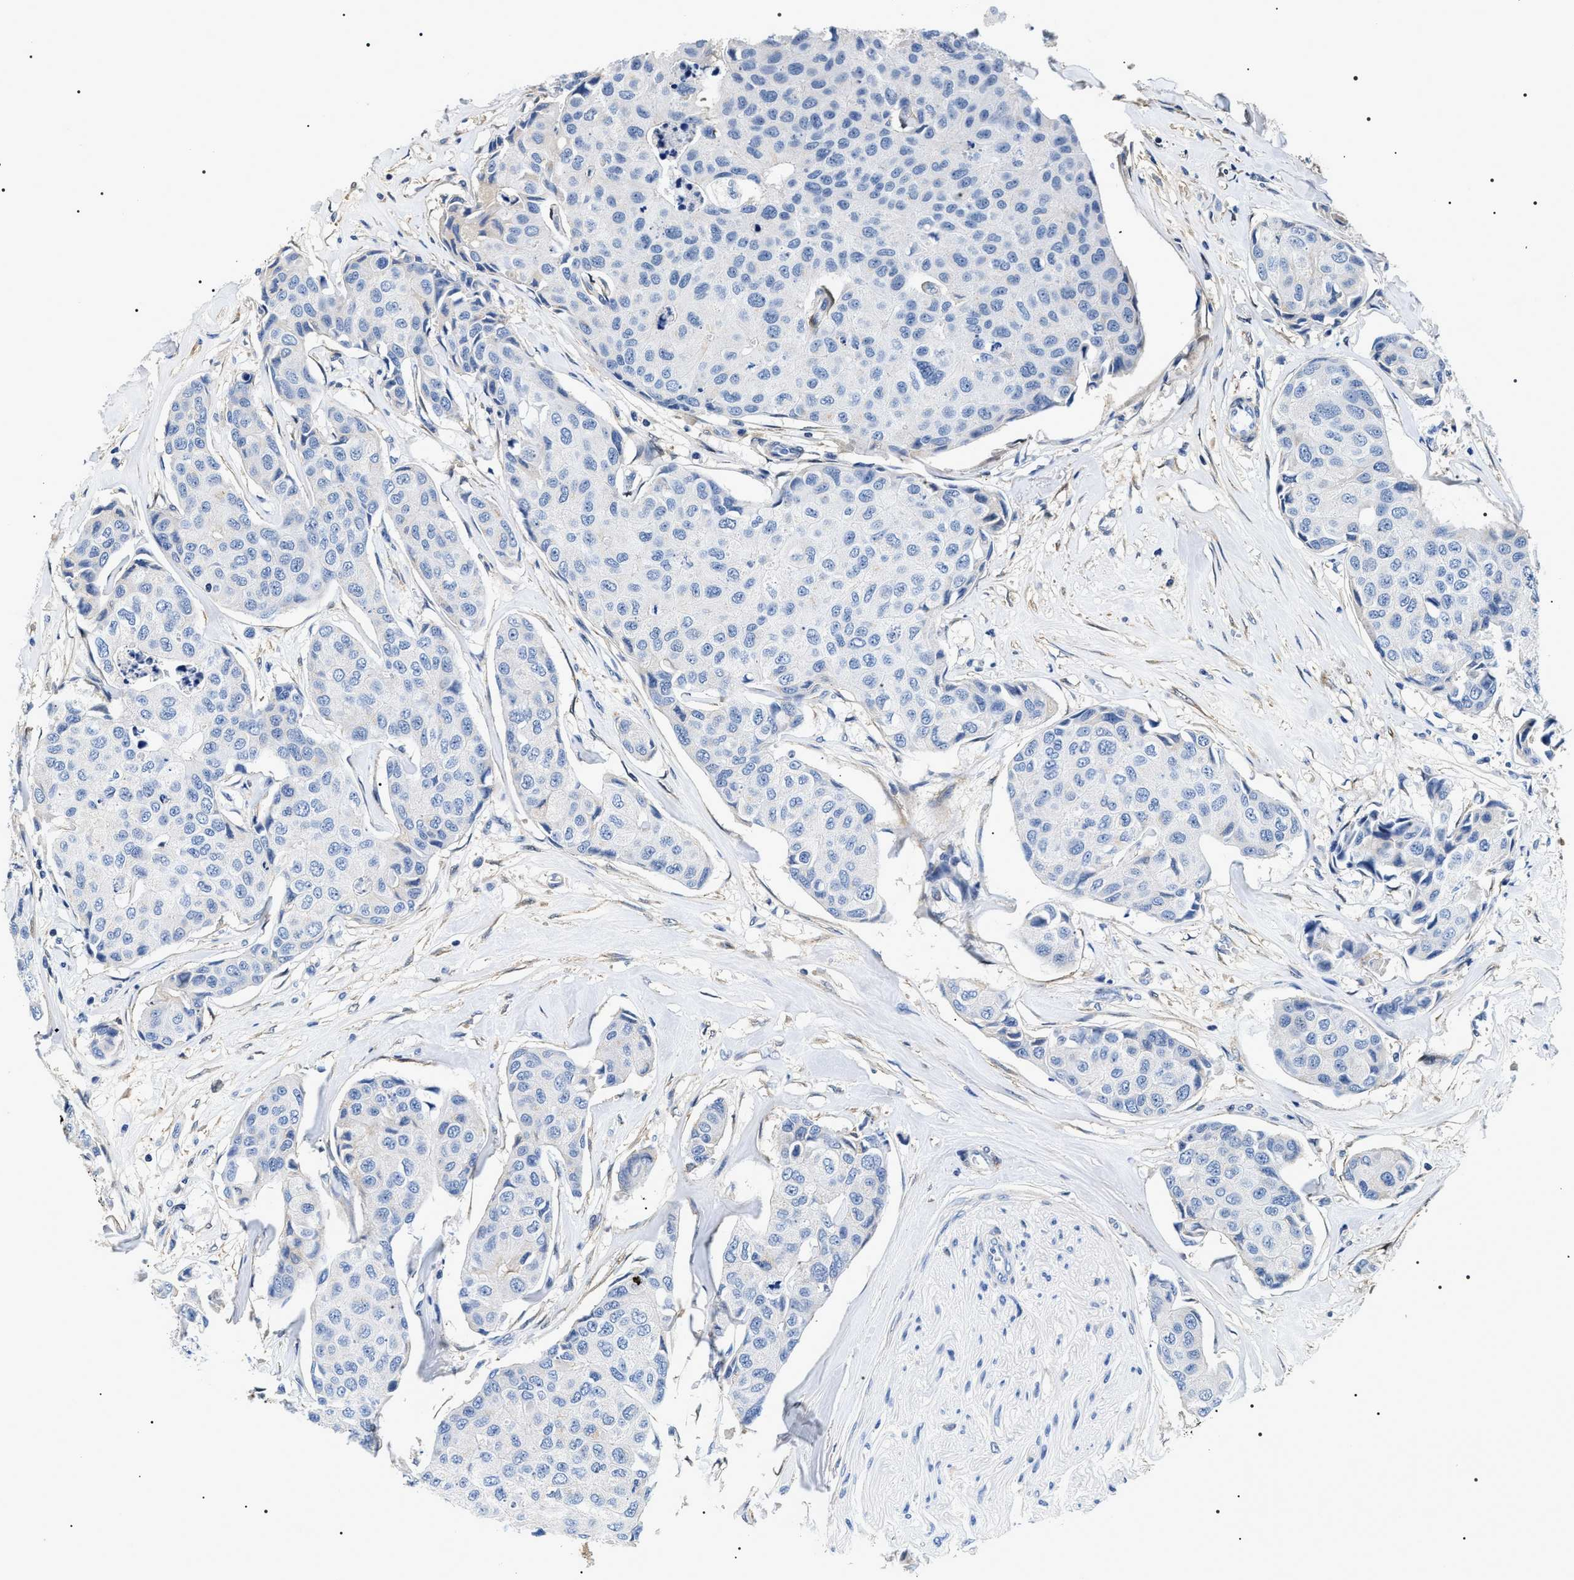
{"staining": {"intensity": "negative", "quantity": "none", "location": "none"}, "tissue": "breast cancer", "cell_type": "Tumor cells", "image_type": "cancer", "snomed": [{"axis": "morphology", "description": "Duct carcinoma"}, {"axis": "topography", "description": "Breast"}], "caption": "DAB (3,3'-diaminobenzidine) immunohistochemical staining of breast cancer (infiltrating ductal carcinoma) shows no significant positivity in tumor cells.", "gene": "BAG2", "patient": {"sex": "female", "age": 80}}